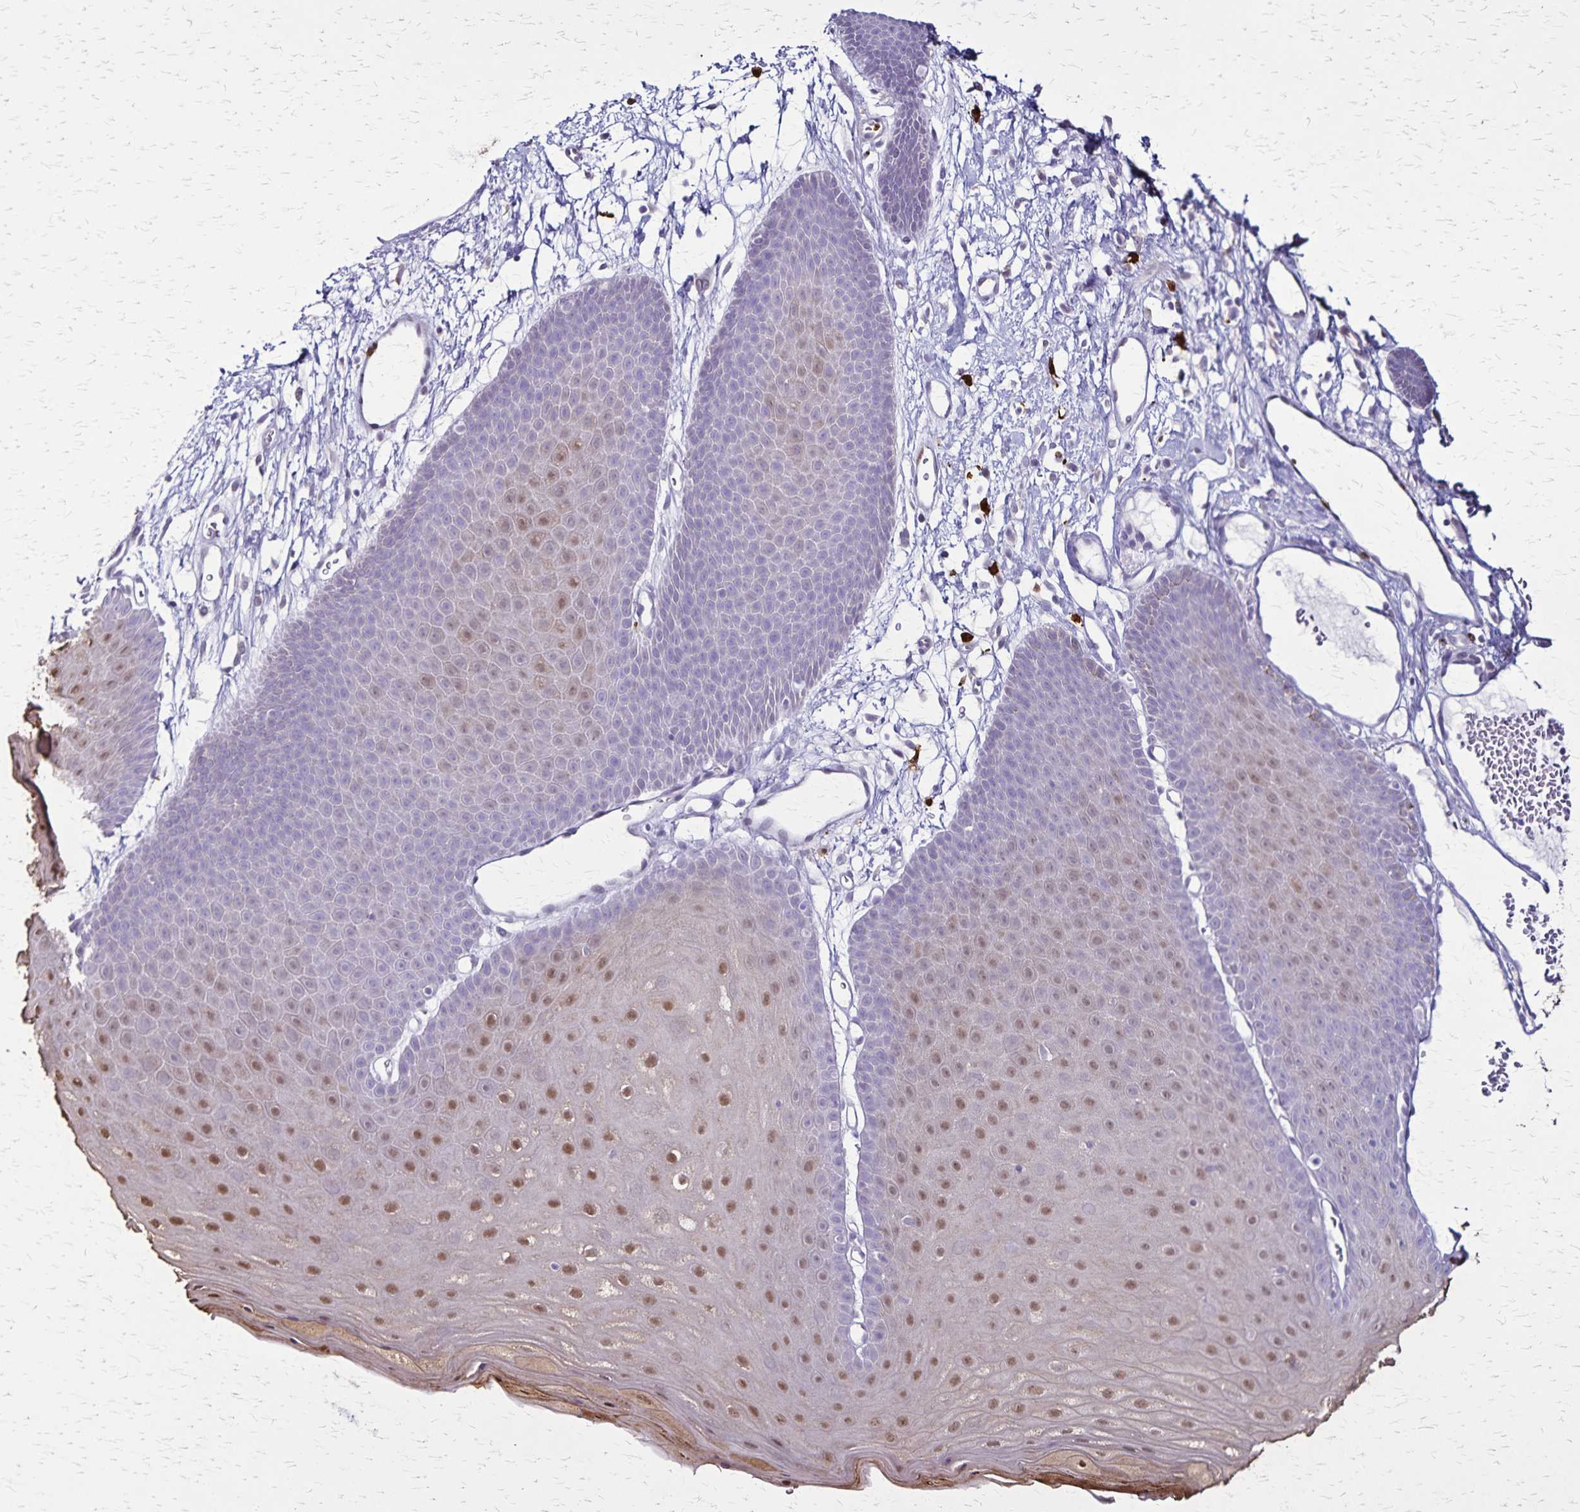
{"staining": {"intensity": "moderate", "quantity": "<25%", "location": "nuclear"}, "tissue": "skin", "cell_type": "Epidermal cells", "image_type": "normal", "snomed": [{"axis": "morphology", "description": "Normal tissue, NOS"}, {"axis": "topography", "description": "Anal"}], "caption": "Protein analysis of unremarkable skin exhibits moderate nuclear staining in about <25% of epidermal cells. The staining was performed using DAB, with brown indicating positive protein expression. Nuclei are stained blue with hematoxylin.", "gene": "ULBP3", "patient": {"sex": "male", "age": 53}}